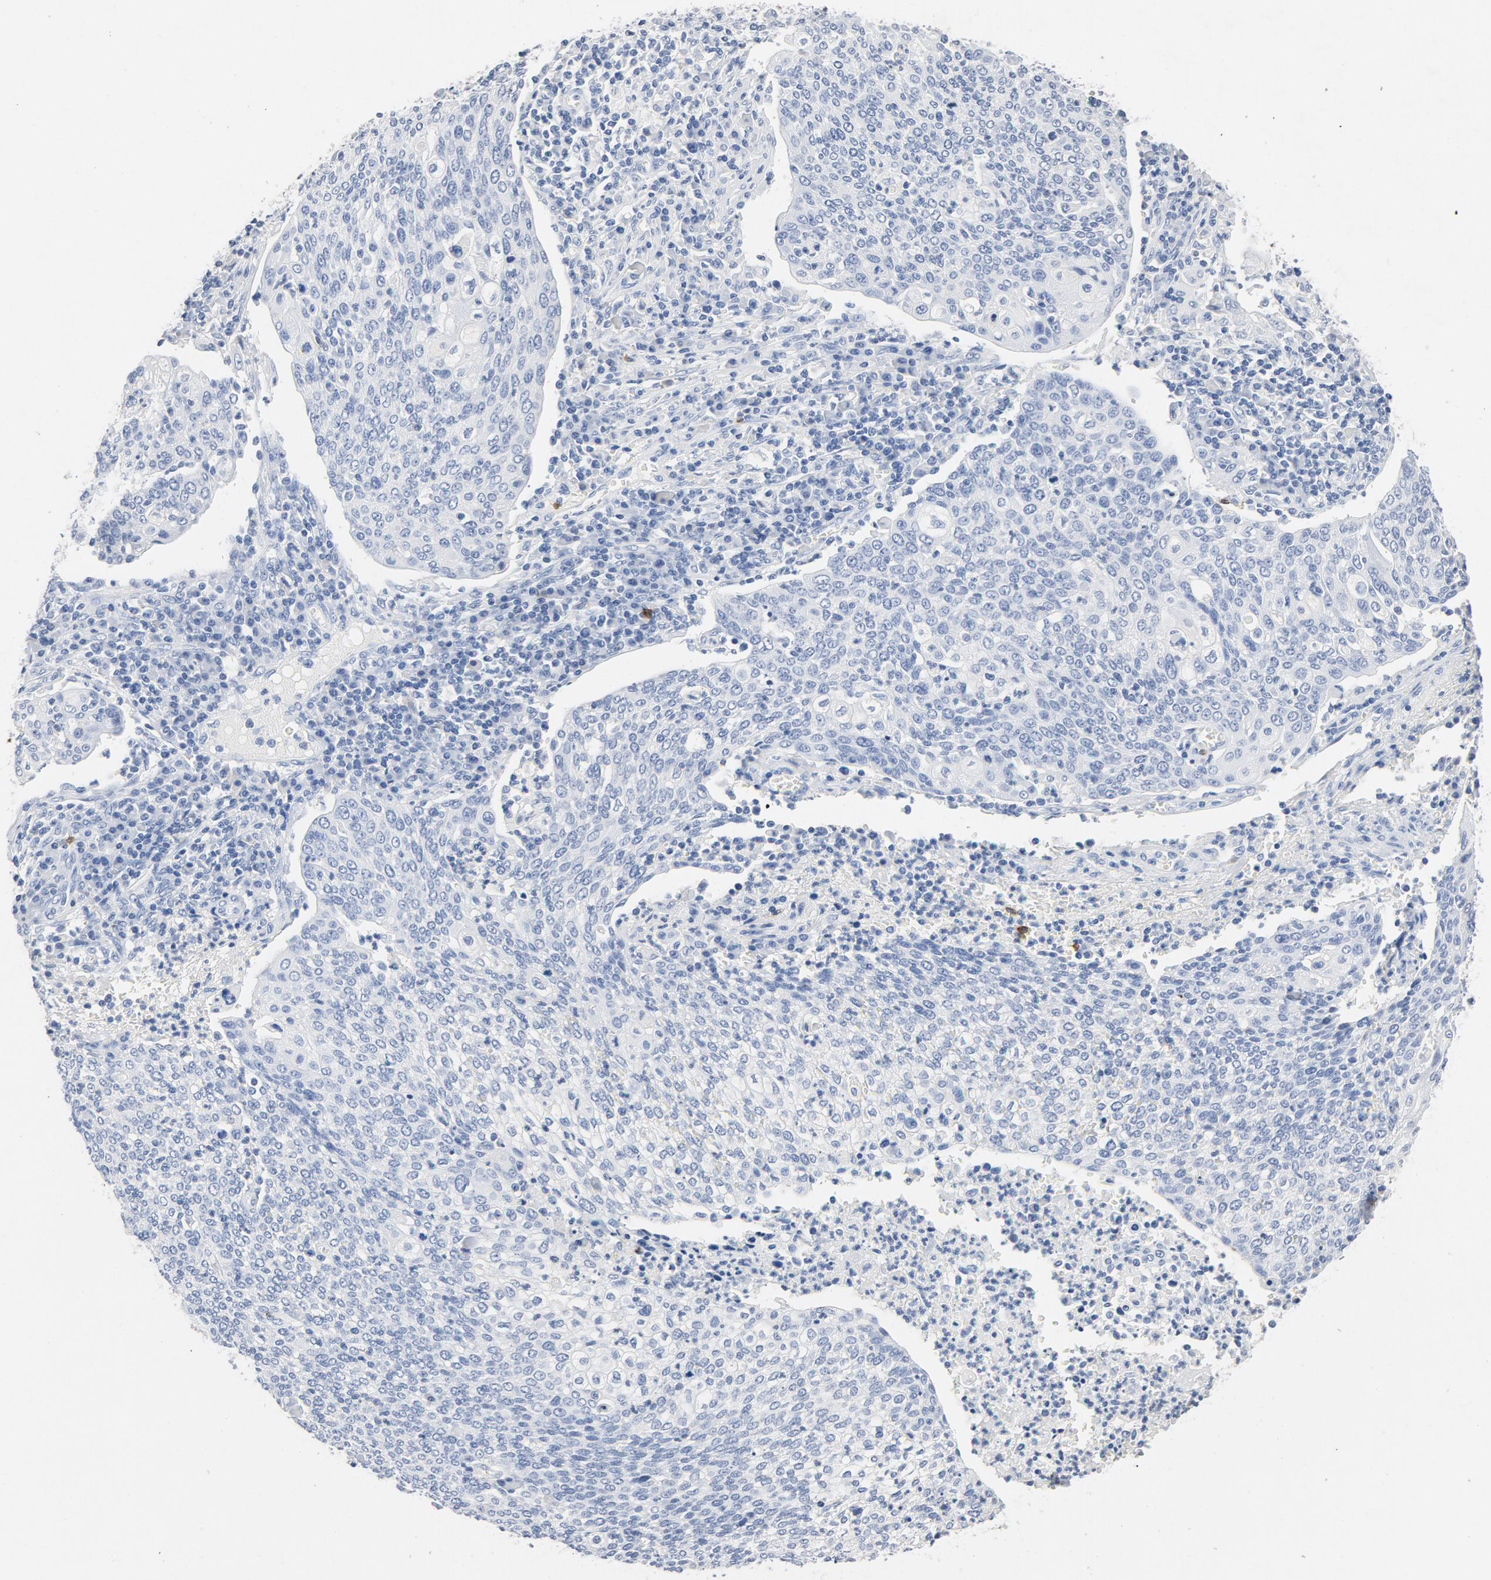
{"staining": {"intensity": "negative", "quantity": "none", "location": "none"}, "tissue": "cervical cancer", "cell_type": "Tumor cells", "image_type": "cancer", "snomed": [{"axis": "morphology", "description": "Squamous cell carcinoma, NOS"}, {"axis": "topography", "description": "Cervix"}], "caption": "Cervical cancer stained for a protein using IHC shows no expression tumor cells.", "gene": "PTPRB", "patient": {"sex": "female", "age": 40}}